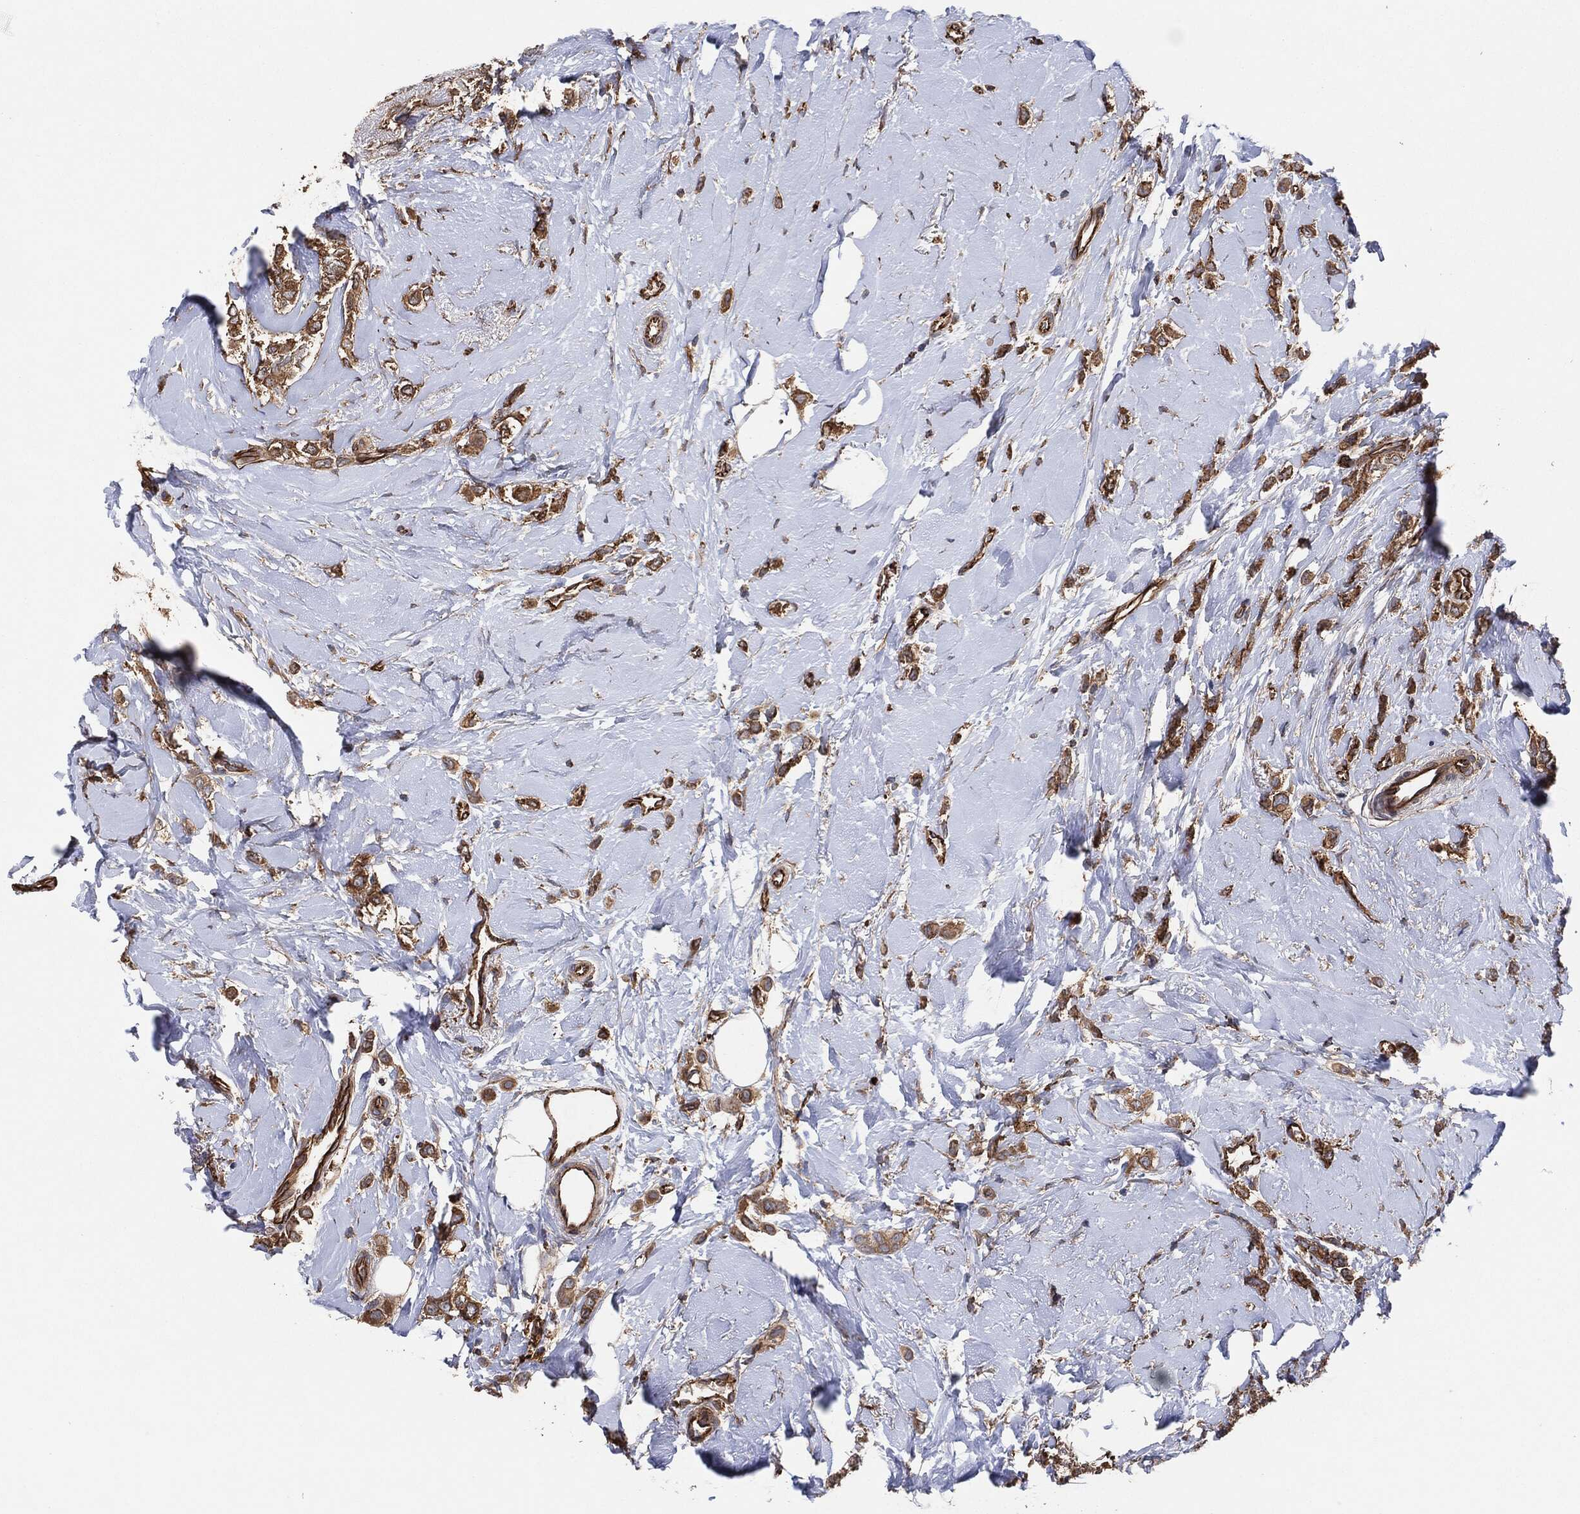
{"staining": {"intensity": "strong", "quantity": ">75%", "location": "cytoplasmic/membranous"}, "tissue": "breast cancer", "cell_type": "Tumor cells", "image_type": "cancer", "snomed": [{"axis": "morphology", "description": "Lobular carcinoma"}, {"axis": "topography", "description": "Breast"}], "caption": "The histopathology image shows a brown stain indicating the presence of a protein in the cytoplasmic/membranous of tumor cells in breast cancer. (Stains: DAB (3,3'-diaminobenzidine) in brown, nuclei in blue, Microscopy: brightfield microscopy at high magnification).", "gene": "CTNNA1", "patient": {"sex": "female", "age": 66}}